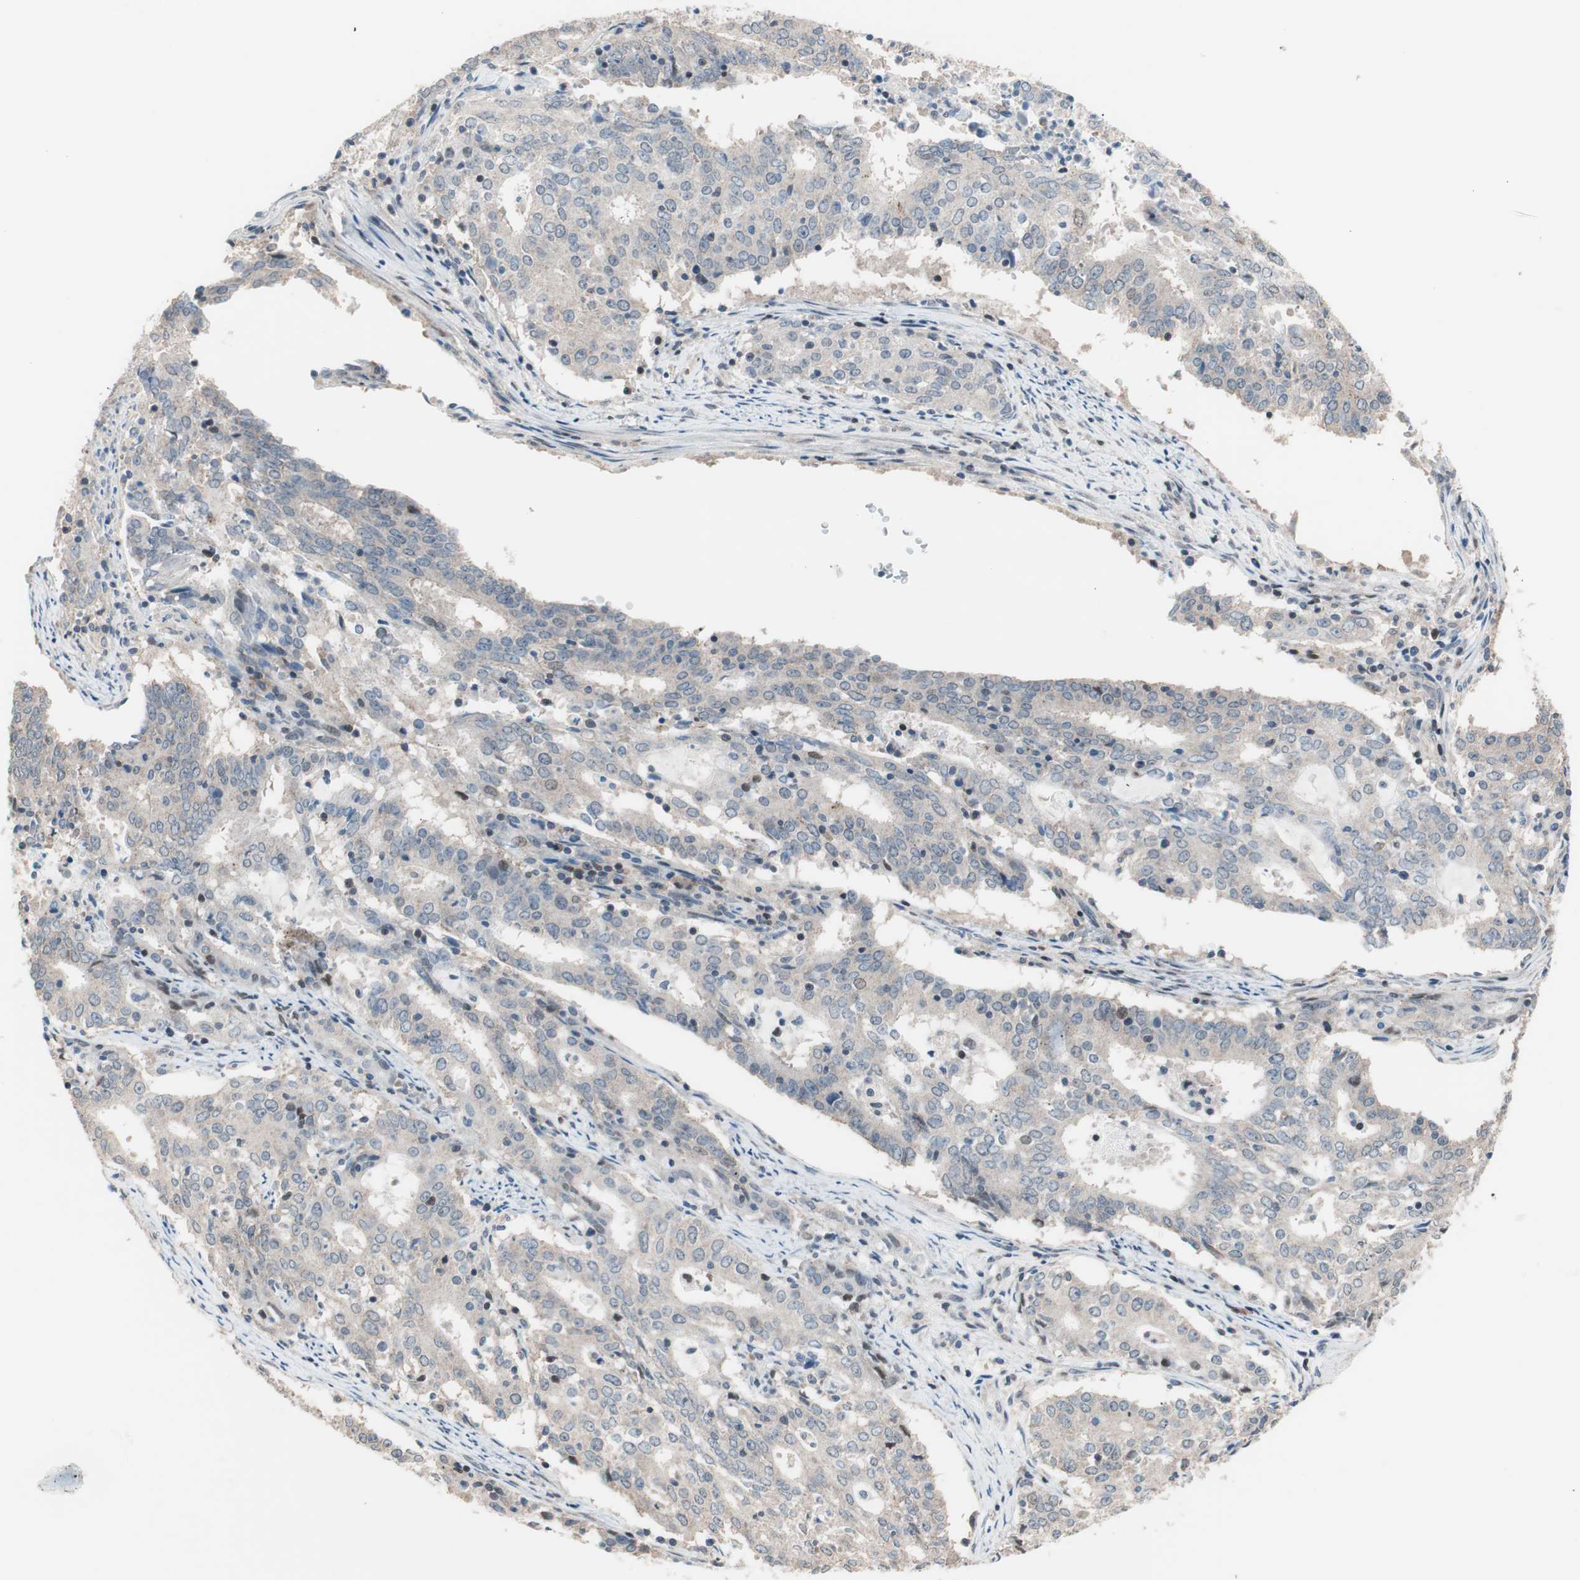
{"staining": {"intensity": "negative", "quantity": "none", "location": "none"}, "tissue": "cervical cancer", "cell_type": "Tumor cells", "image_type": "cancer", "snomed": [{"axis": "morphology", "description": "Adenocarcinoma, NOS"}, {"axis": "topography", "description": "Cervix"}], "caption": "This image is of adenocarcinoma (cervical) stained with immunohistochemistry (IHC) to label a protein in brown with the nuclei are counter-stained blue. There is no staining in tumor cells.", "gene": "POLH", "patient": {"sex": "female", "age": 44}}